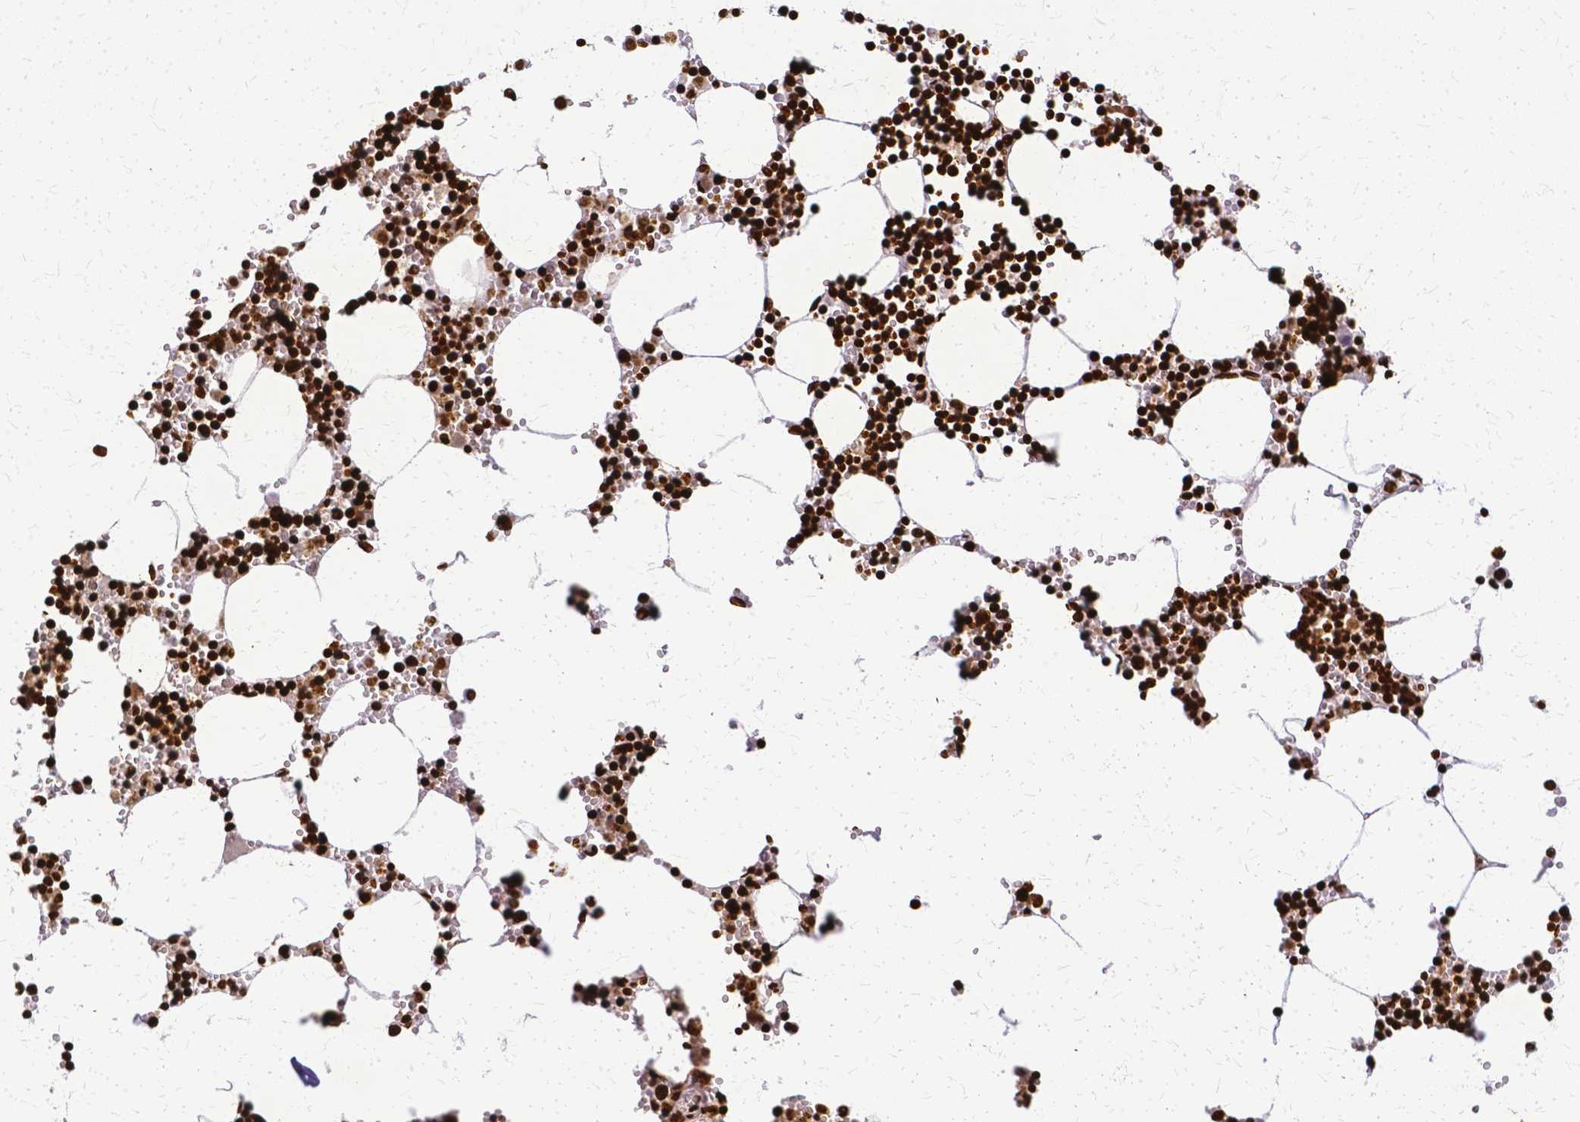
{"staining": {"intensity": "strong", "quantity": ">75%", "location": "nuclear"}, "tissue": "bone marrow", "cell_type": "Hematopoietic cells", "image_type": "normal", "snomed": [{"axis": "morphology", "description": "Normal tissue, NOS"}, {"axis": "topography", "description": "Bone marrow"}], "caption": "Protein staining reveals strong nuclear positivity in about >75% of hematopoietic cells in unremarkable bone marrow.", "gene": "SFPQ", "patient": {"sex": "male", "age": 54}}